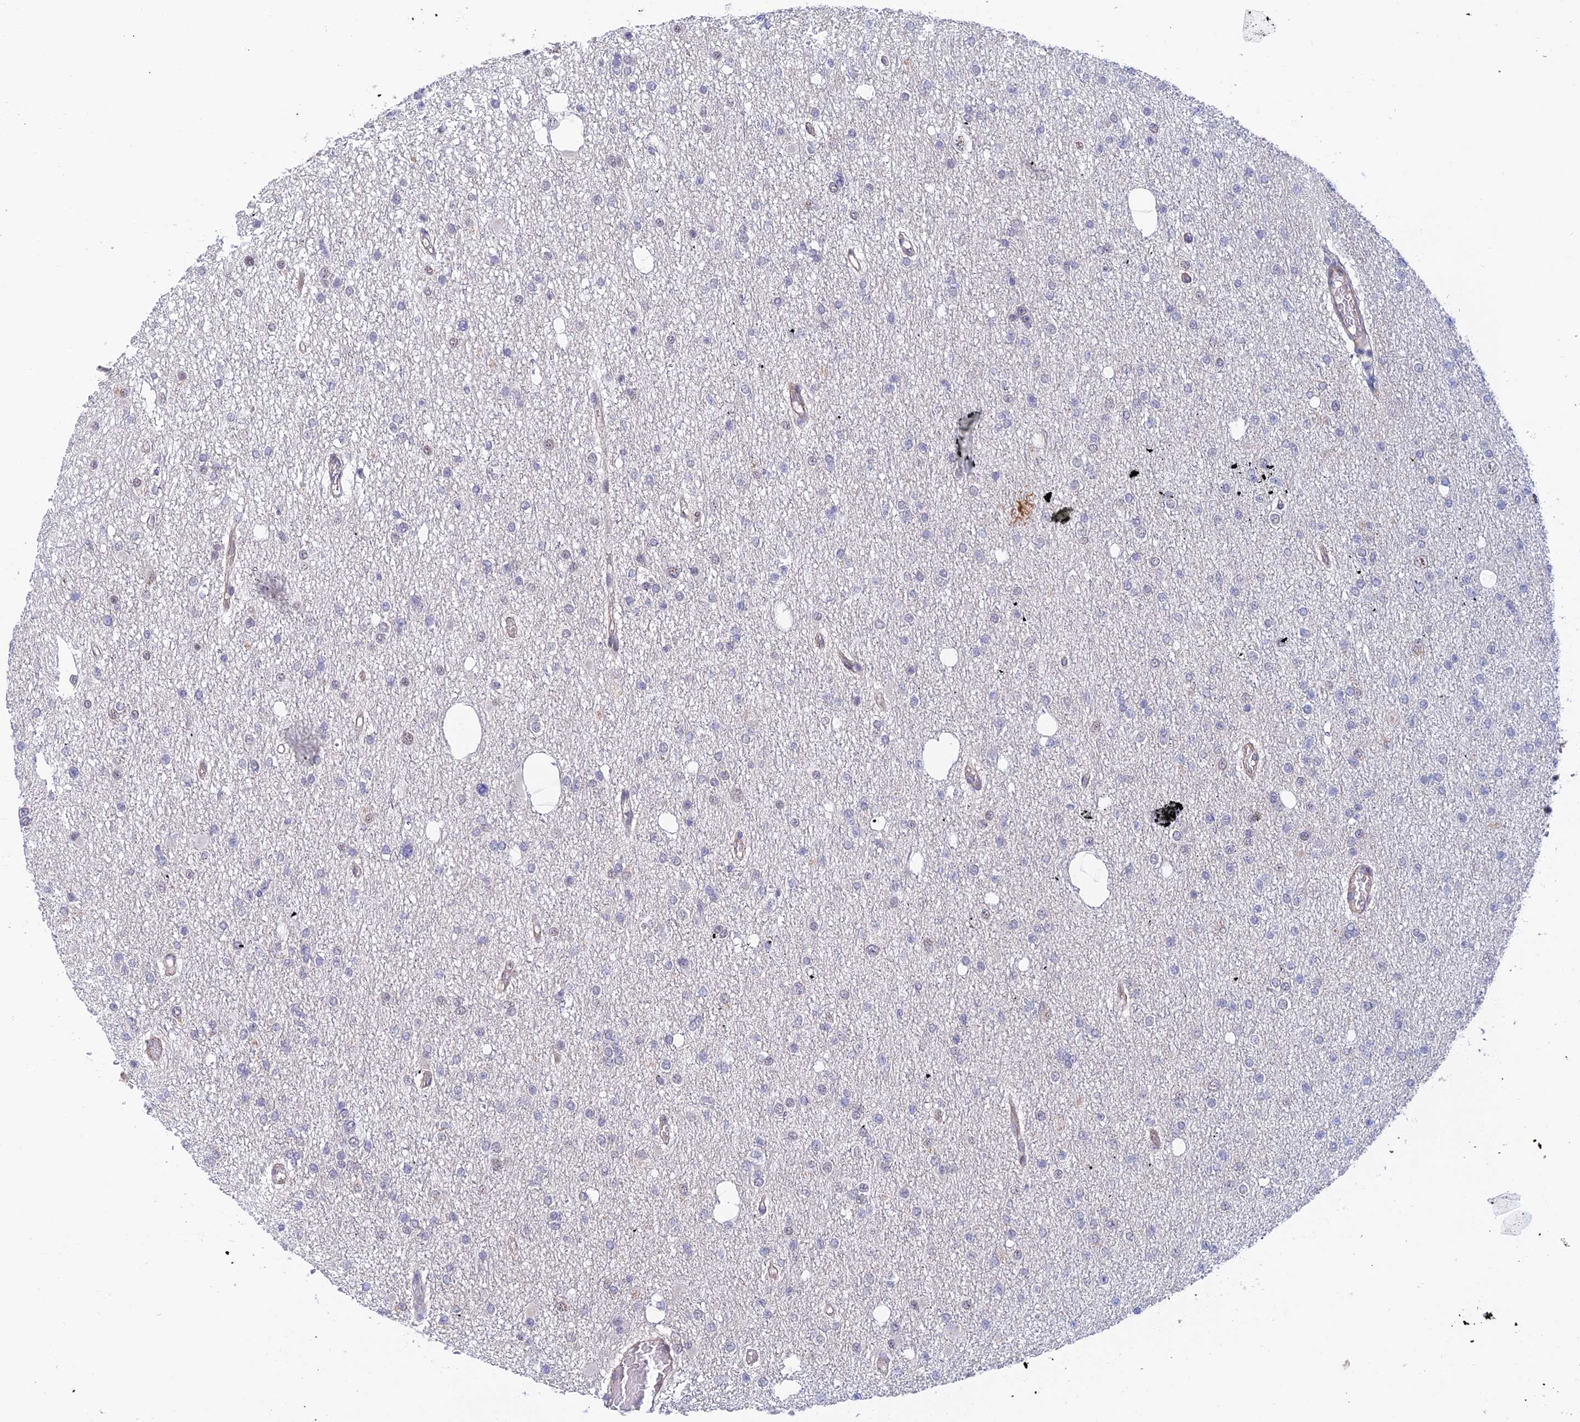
{"staining": {"intensity": "negative", "quantity": "none", "location": "none"}, "tissue": "glioma", "cell_type": "Tumor cells", "image_type": "cancer", "snomed": [{"axis": "morphology", "description": "Glioma, malignant, Low grade"}, {"axis": "topography", "description": "Brain"}], "caption": "This histopathology image is of malignant low-grade glioma stained with IHC to label a protein in brown with the nuclei are counter-stained blue. There is no positivity in tumor cells. (Stains: DAB (3,3'-diaminobenzidine) immunohistochemistry (IHC) with hematoxylin counter stain, Microscopy: brightfield microscopy at high magnification).", "gene": "CFAP92", "patient": {"sex": "female", "age": 22}}